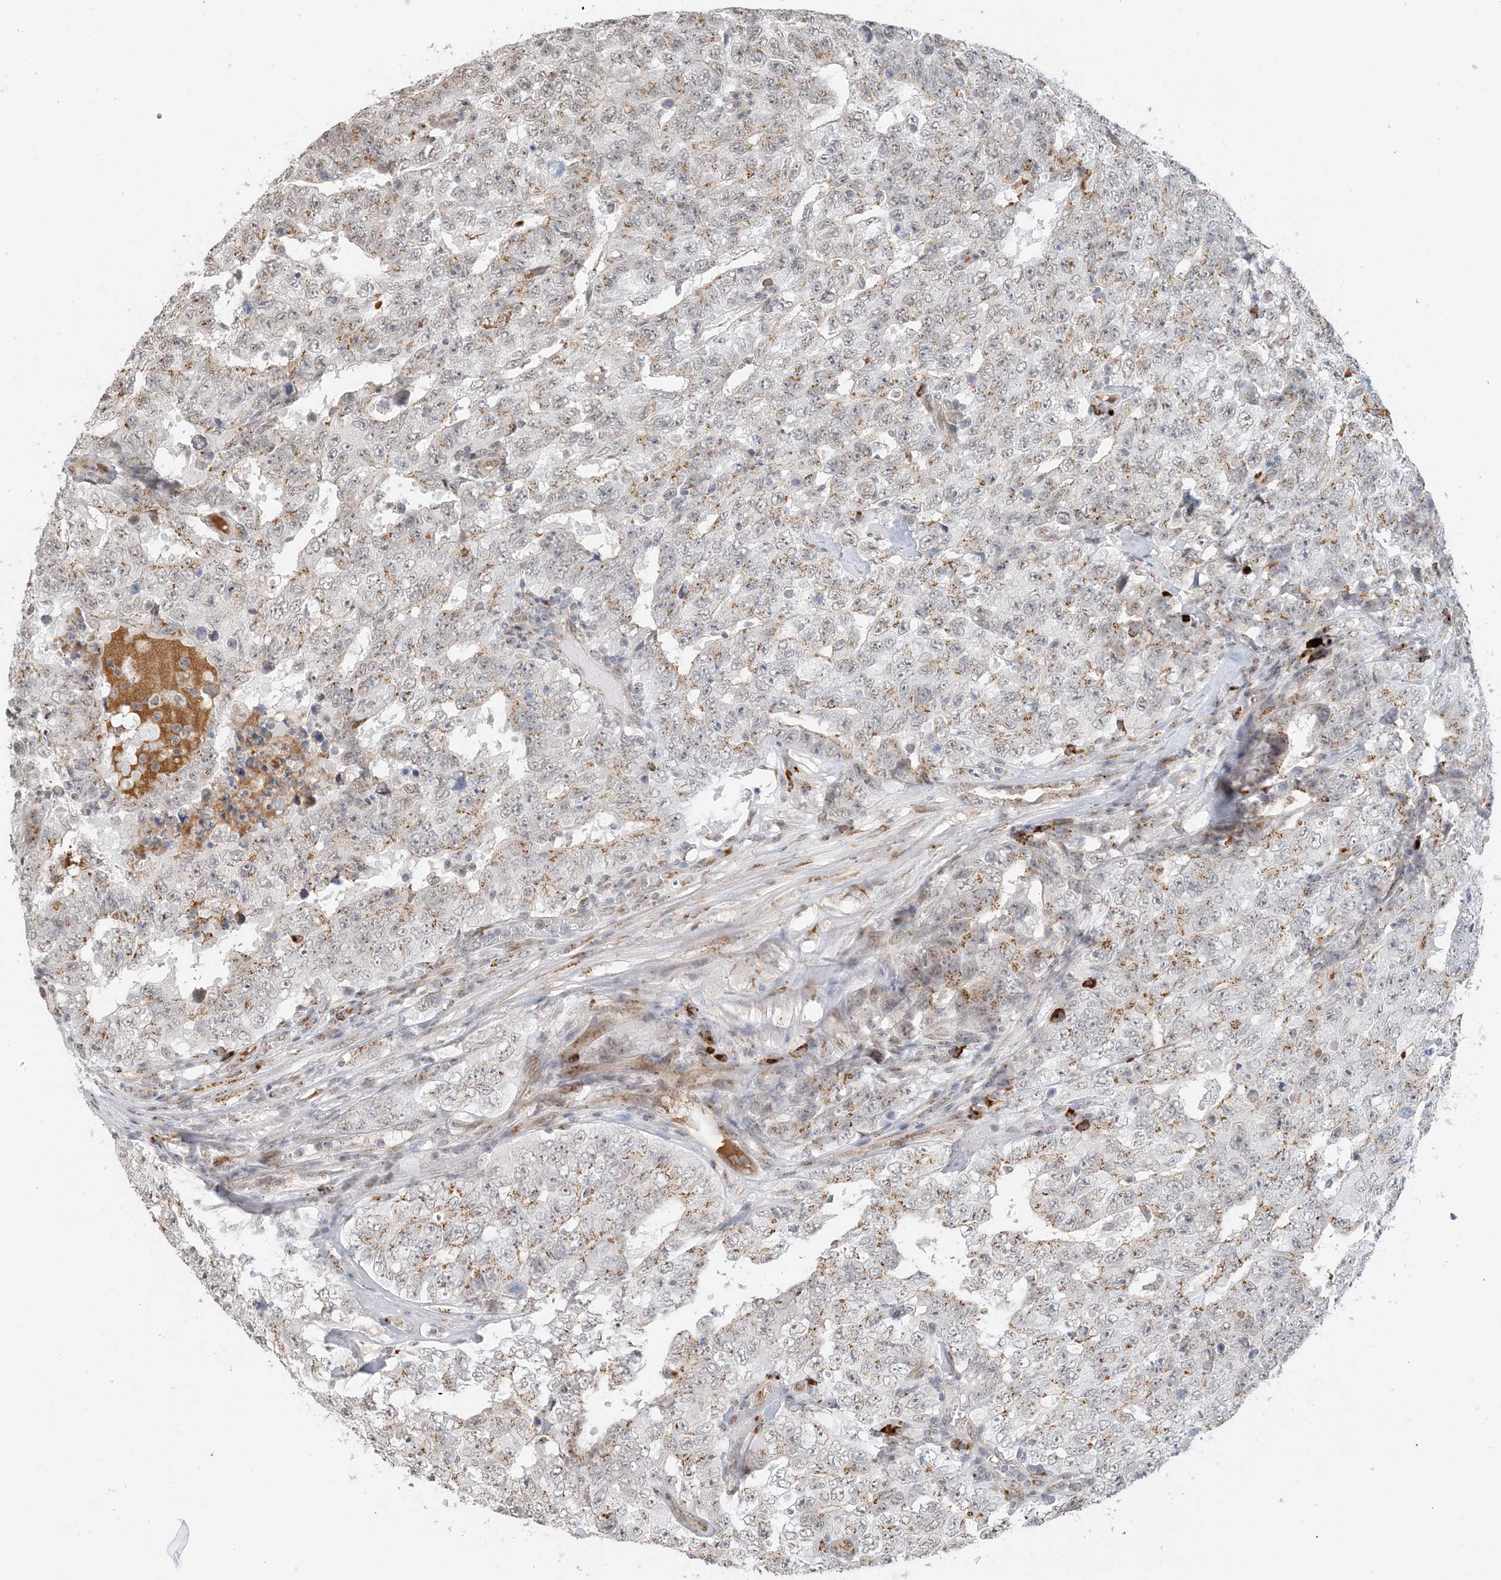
{"staining": {"intensity": "moderate", "quantity": "25%-75%", "location": "cytoplasmic/membranous"}, "tissue": "testis cancer", "cell_type": "Tumor cells", "image_type": "cancer", "snomed": [{"axis": "morphology", "description": "Carcinoma, Embryonal, NOS"}, {"axis": "topography", "description": "Testis"}], "caption": "Approximately 25%-75% of tumor cells in testis cancer reveal moderate cytoplasmic/membranous protein positivity as visualized by brown immunohistochemical staining.", "gene": "ZCCHC4", "patient": {"sex": "male", "age": 26}}